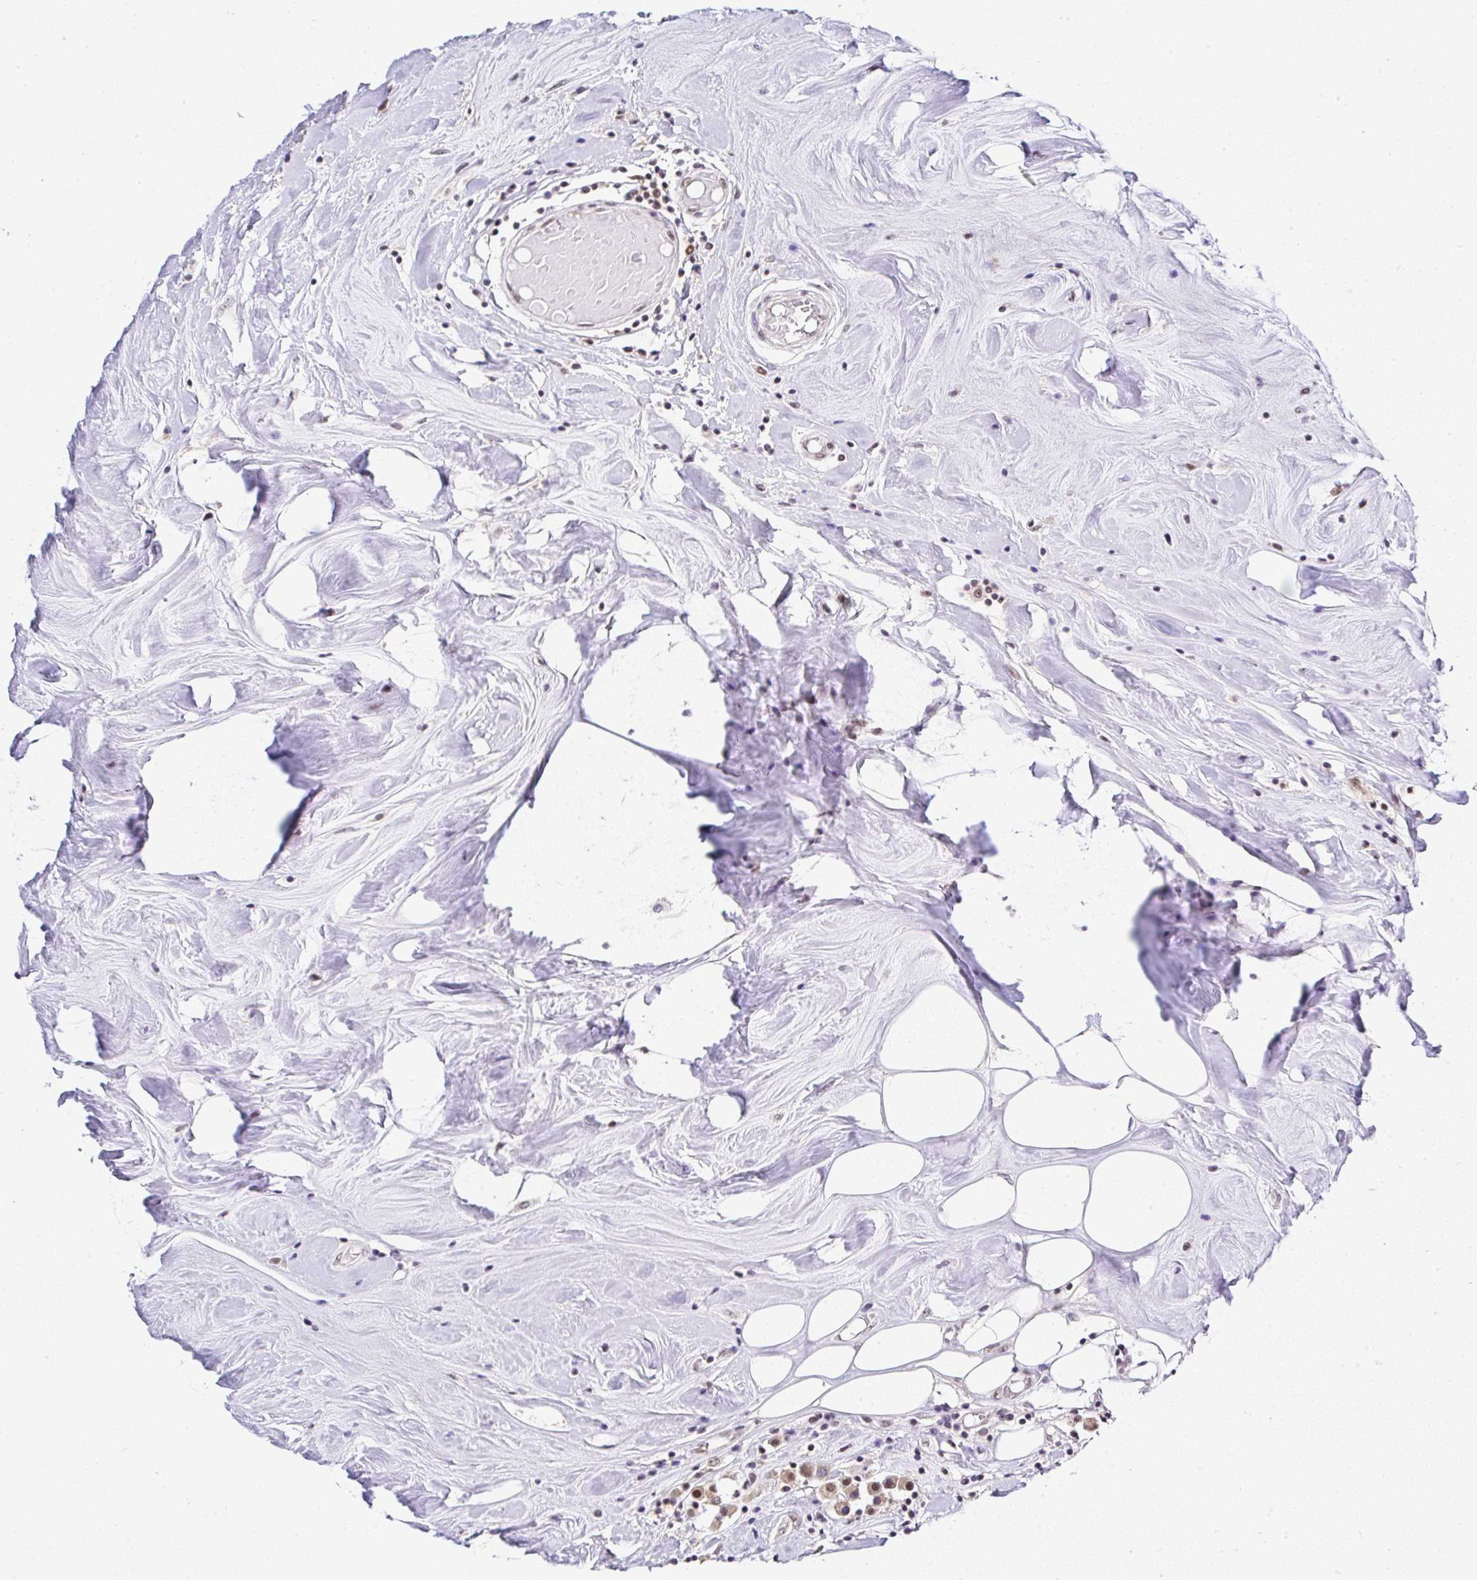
{"staining": {"intensity": "moderate", "quantity": ">75%", "location": "nuclear"}, "tissue": "breast cancer", "cell_type": "Tumor cells", "image_type": "cancer", "snomed": [{"axis": "morphology", "description": "Duct carcinoma"}, {"axis": "topography", "description": "Breast"}], "caption": "Breast cancer (invasive ductal carcinoma) stained with a protein marker shows moderate staining in tumor cells.", "gene": "PTPN2", "patient": {"sex": "female", "age": 61}}